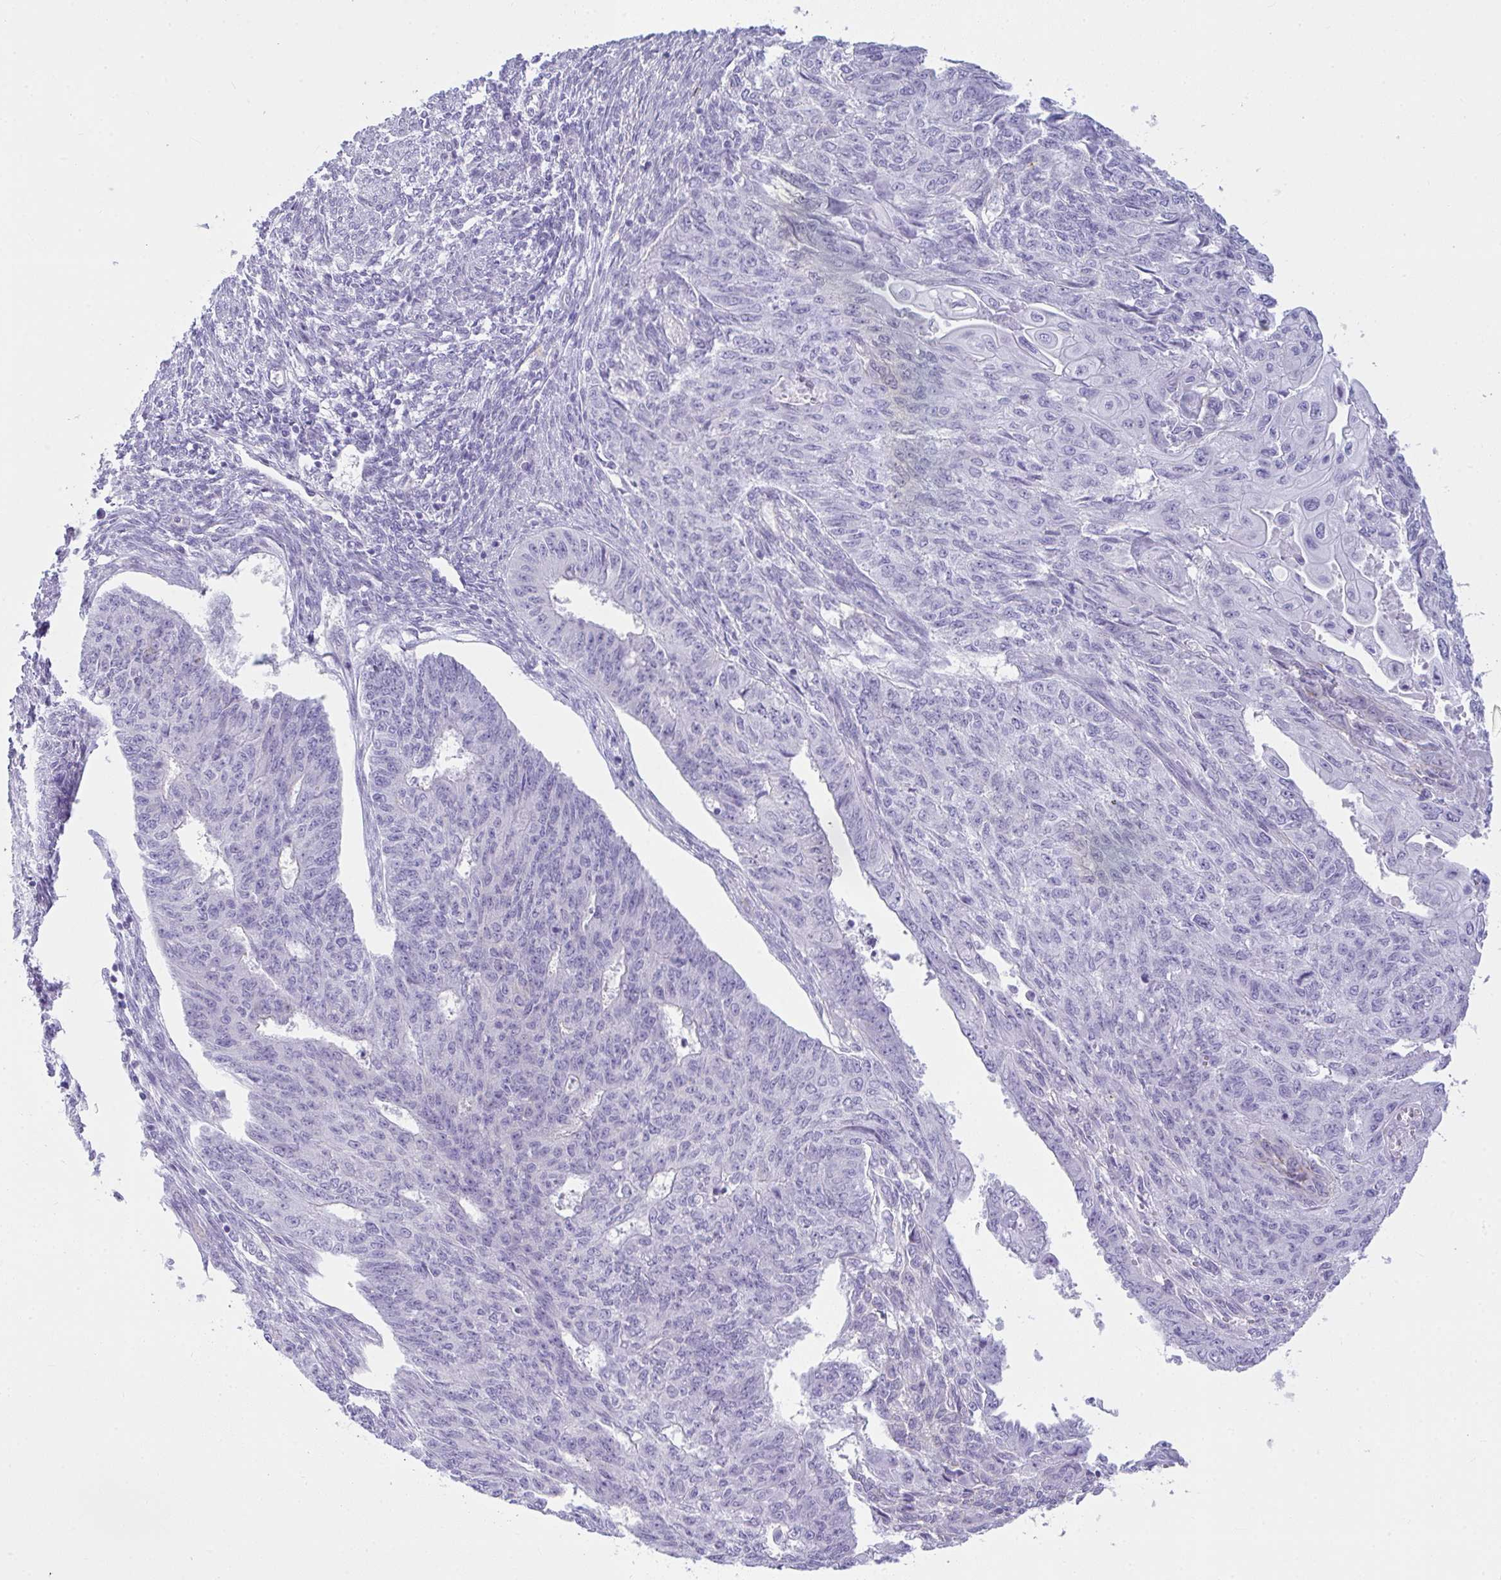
{"staining": {"intensity": "negative", "quantity": "none", "location": "none"}, "tissue": "endometrial cancer", "cell_type": "Tumor cells", "image_type": "cancer", "snomed": [{"axis": "morphology", "description": "Adenocarcinoma, NOS"}, {"axis": "topography", "description": "Endometrium"}], "caption": "A photomicrograph of endometrial cancer (adenocarcinoma) stained for a protein exhibits no brown staining in tumor cells. (Stains: DAB IHC with hematoxylin counter stain, Microscopy: brightfield microscopy at high magnification).", "gene": "RASL10A", "patient": {"sex": "female", "age": 32}}